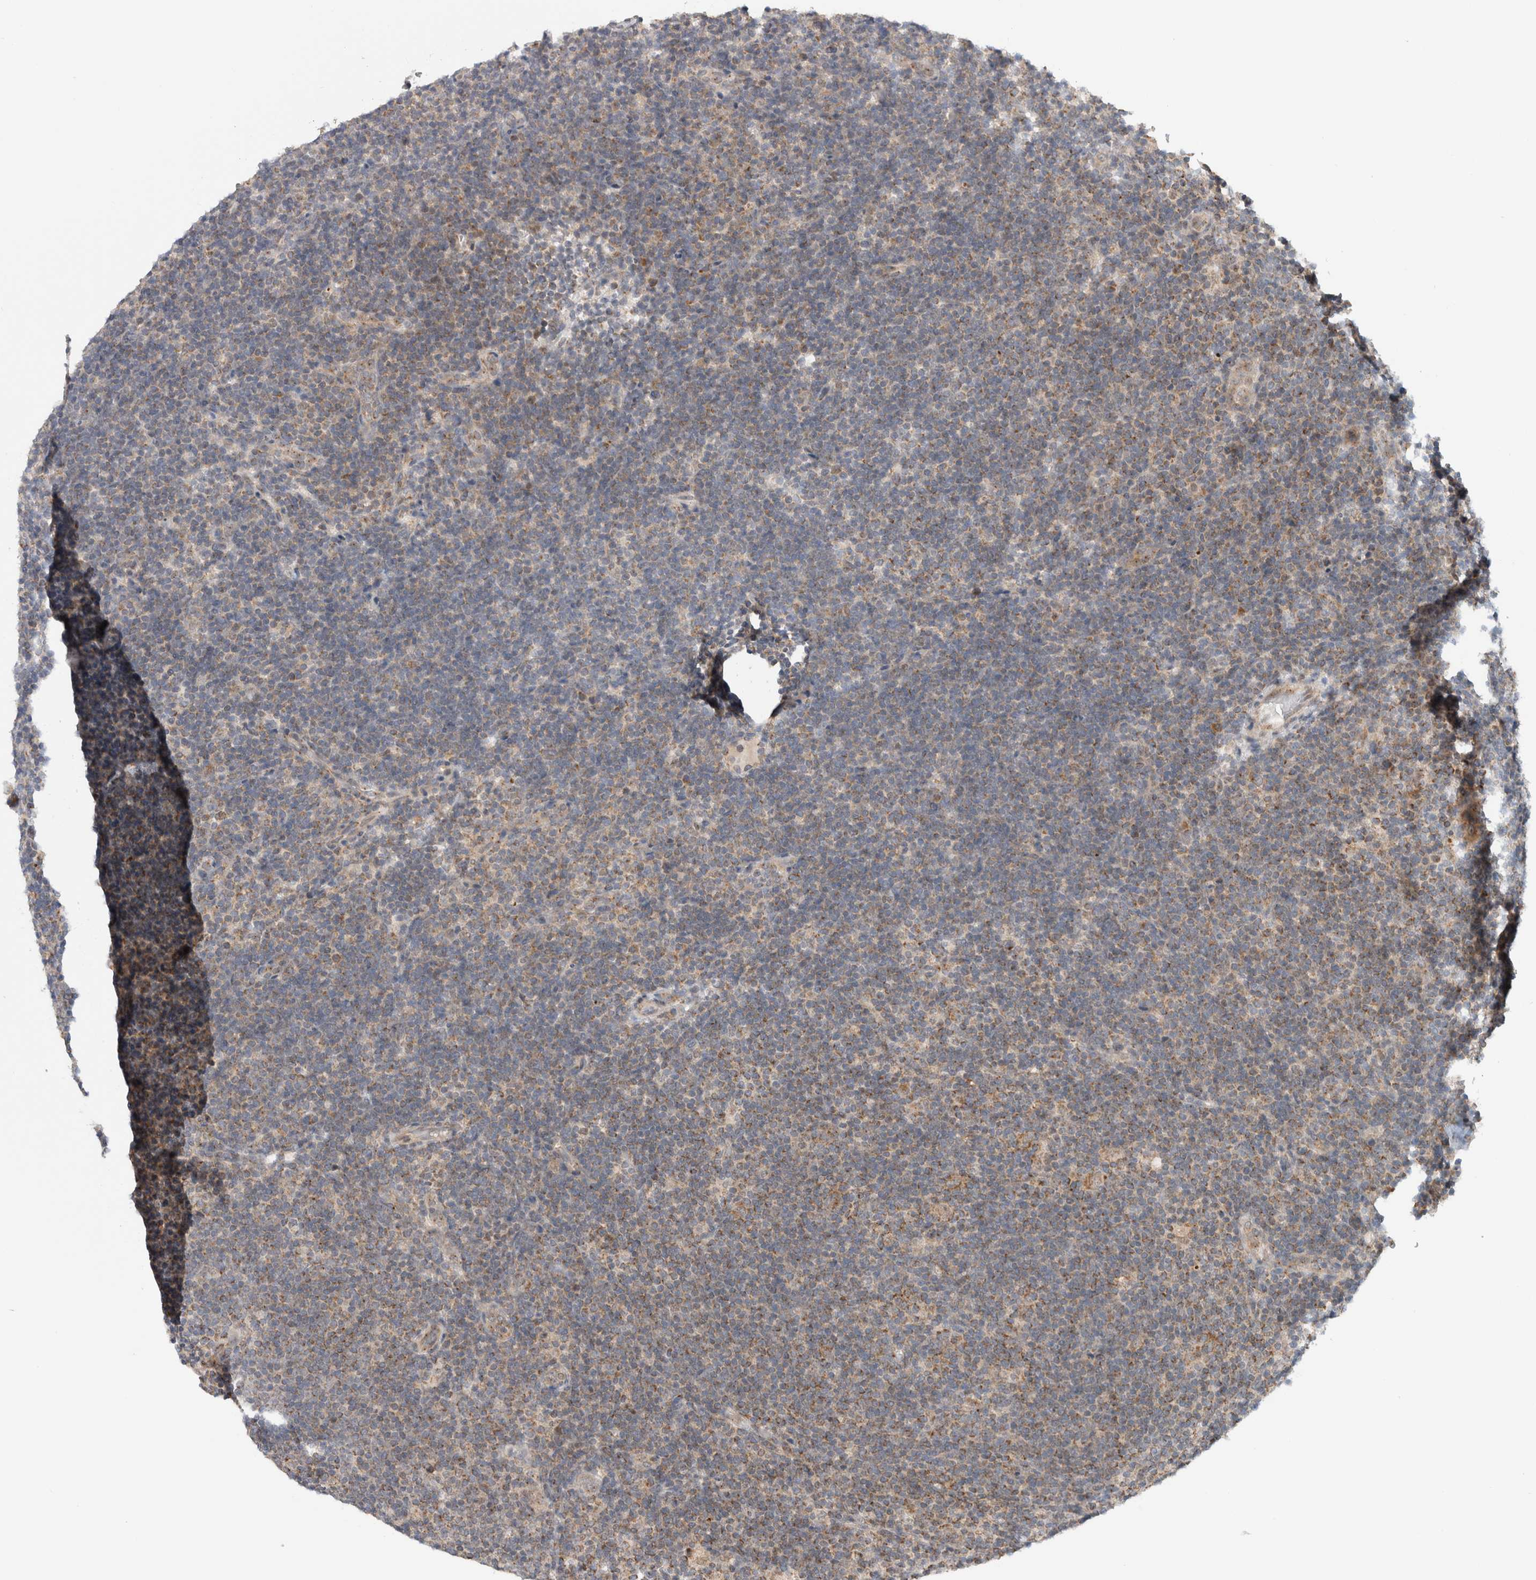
{"staining": {"intensity": "weak", "quantity": ">75%", "location": "cytoplasmic/membranous"}, "tissue": "lymphoma", "cell_type": "Tumor cells", "image_type": "cancer", "snomed": [{"axis": "morphology", "description": "Hodgkin's disease, NOS"}, {"axis": "topography", "description": "Lymph node"}], "caption": "Human lymphoma stained for a protein (brown) shows weak cytoplasmic/membranous positive expression in approximately >75% of tumor cells.", "gene": "CMC2", "patient": {"sex": "female", "age": 57}}